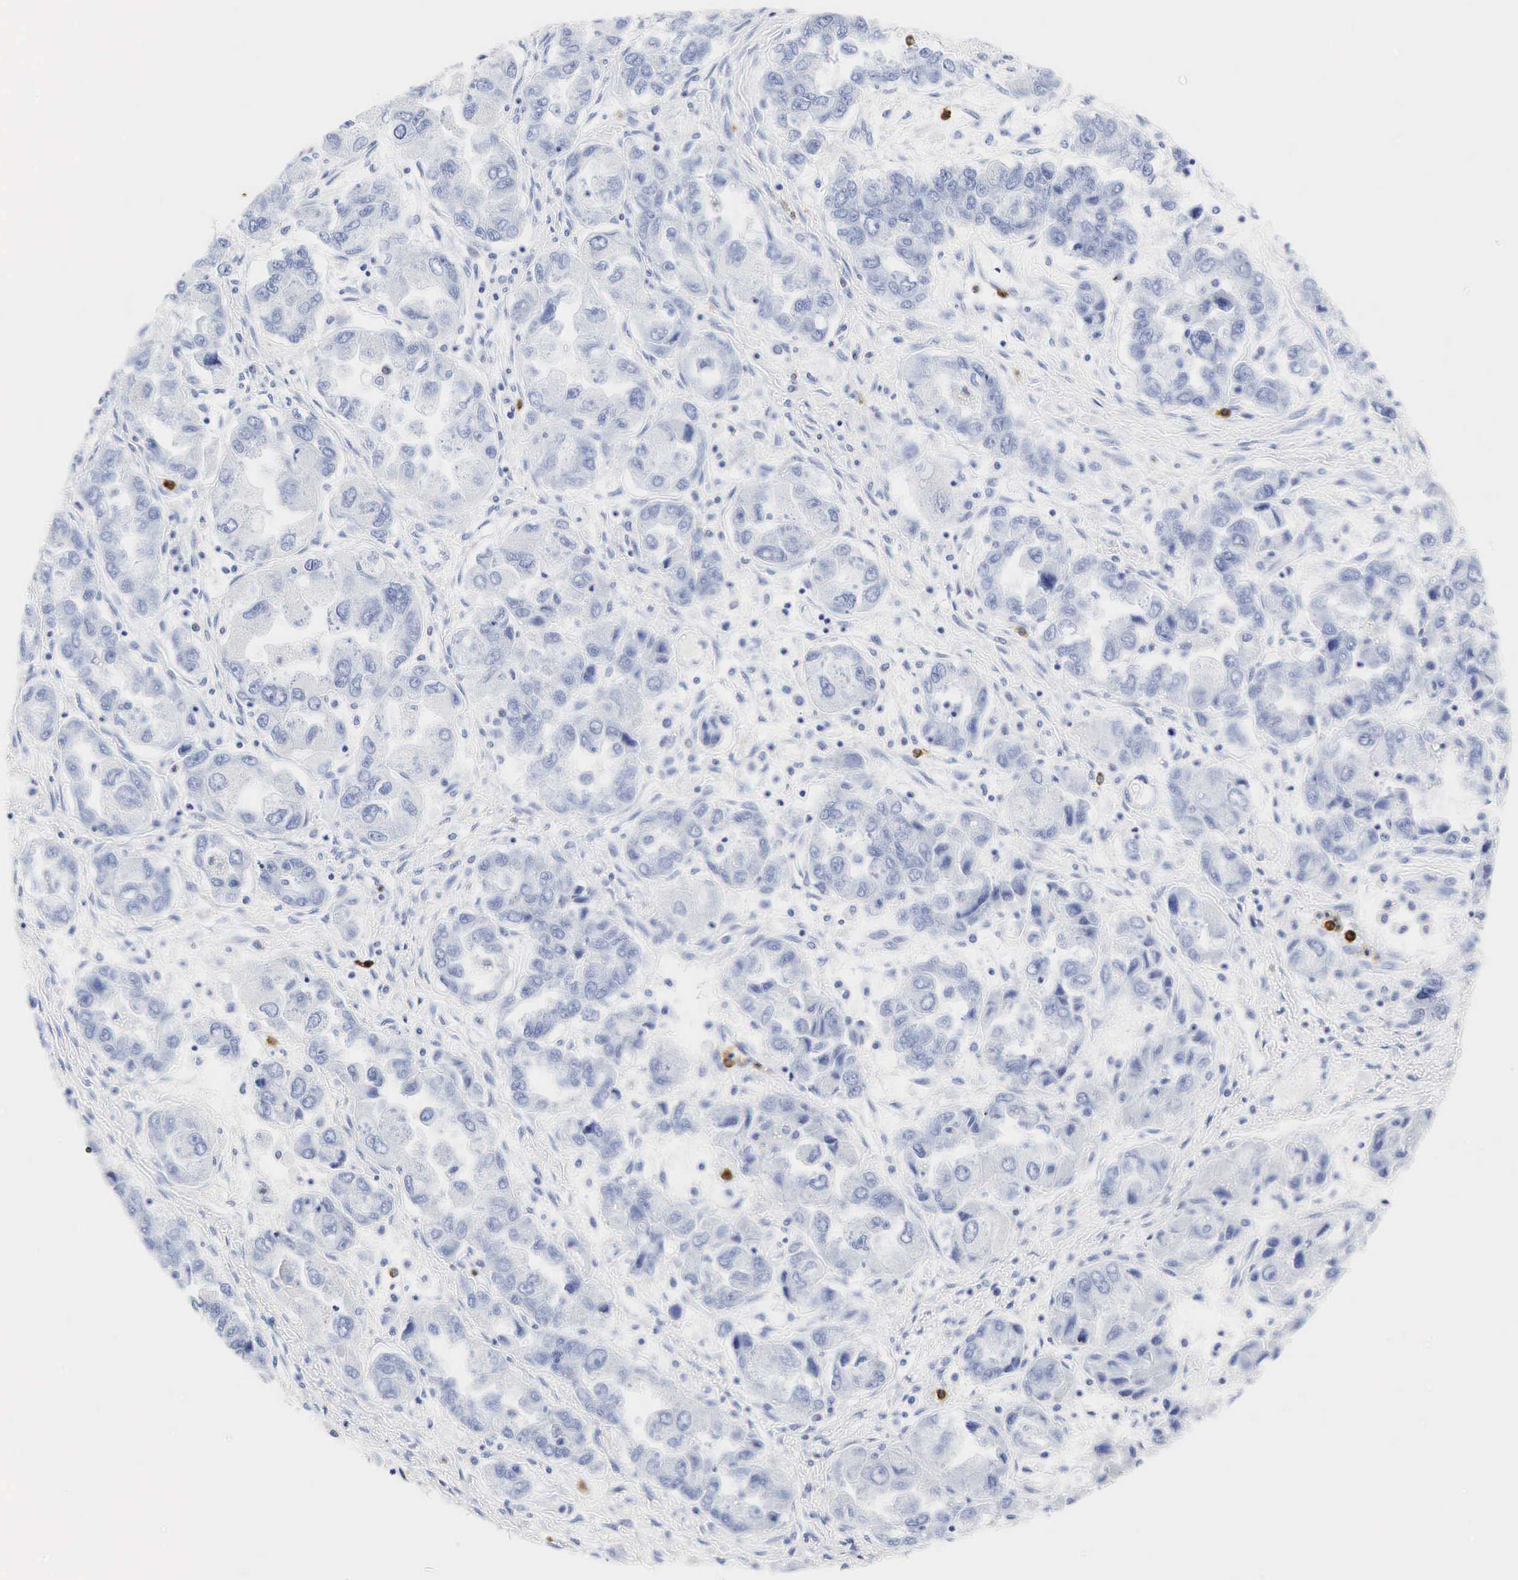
{"staining": {"intensity": "negative", "quantity": "none", "location": "none"}, "tissue": "ovarian cancer", "cell_type": "Tumor cells", "image_type": "cancer", "snomed": [{"axis": "morphology", "description": "Cystadenocarcinoma, serous, NOS"}, {"axis": "topography", "description": "Ovary"}], "caption": "Tumor cells show no significant protein staining in serous cystadenocarcinoma (ovarian). Brightfield microscopy of IHC stained with DAB (3,3'-diaminobenzidine) (brown) and hematoxylin (blue), captured at high magnification.", "gene": "LYZ", "patient": {"sex": "female", "age": 84}}